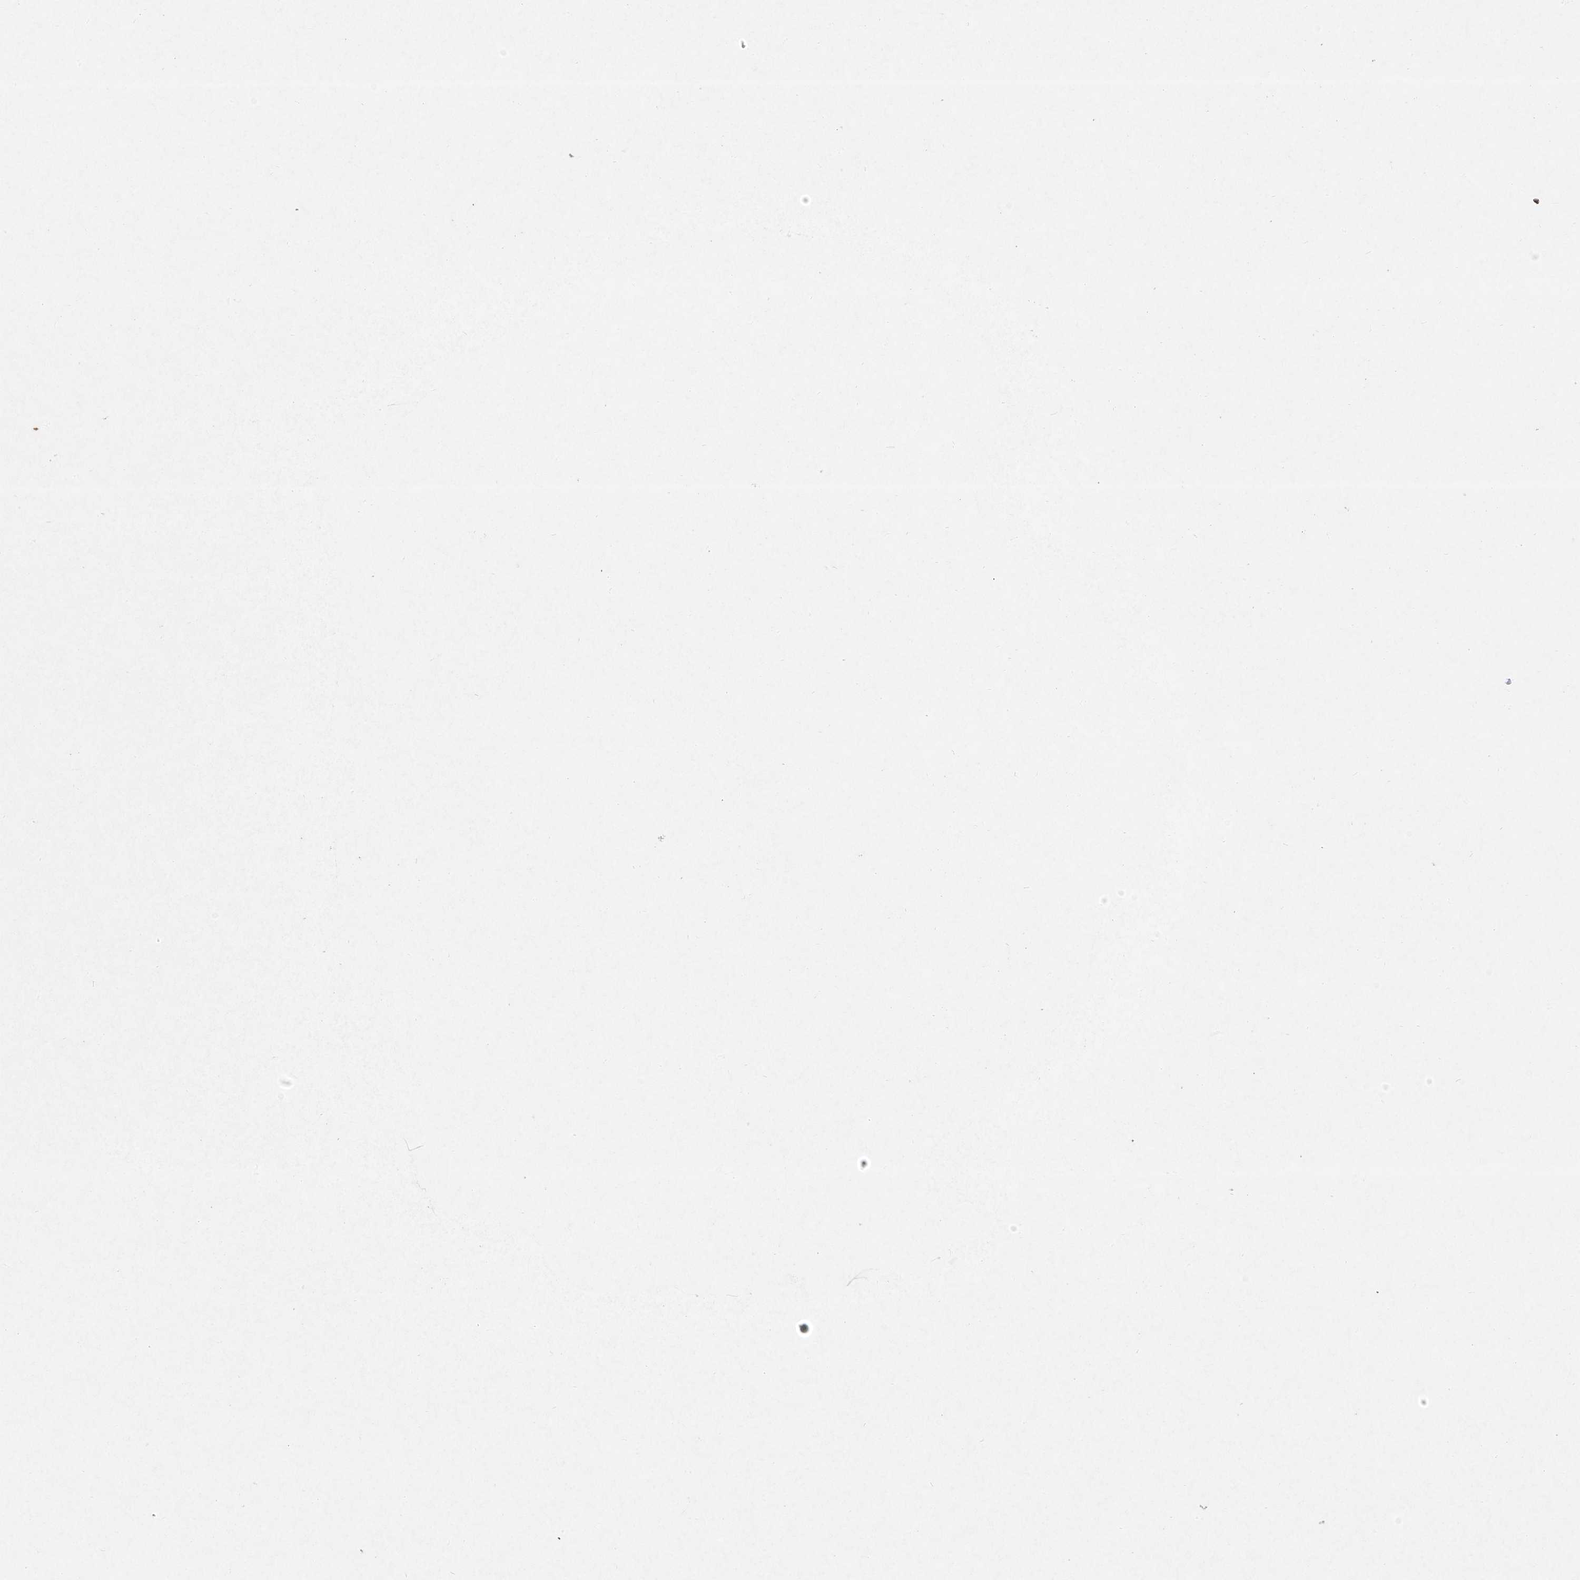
{"staining": {"intensity": "weak", "quantity": "<25%", "location": "nuclear"}, "tissue": "testis cancer", "cell_type": "Tumor cells", "image_type": "cancer", "snomed": [{"axis": "morphology", "description": "Seminoma, NOS"}, {"axis": "topography", "description": "Testis"}], "caption": "Seminoma (testis) was stained to show a protein in brown. There is no significant staining in tumor cells.", "gene": "KDM1B", "patient": {"sex": "male", "age": 71}}